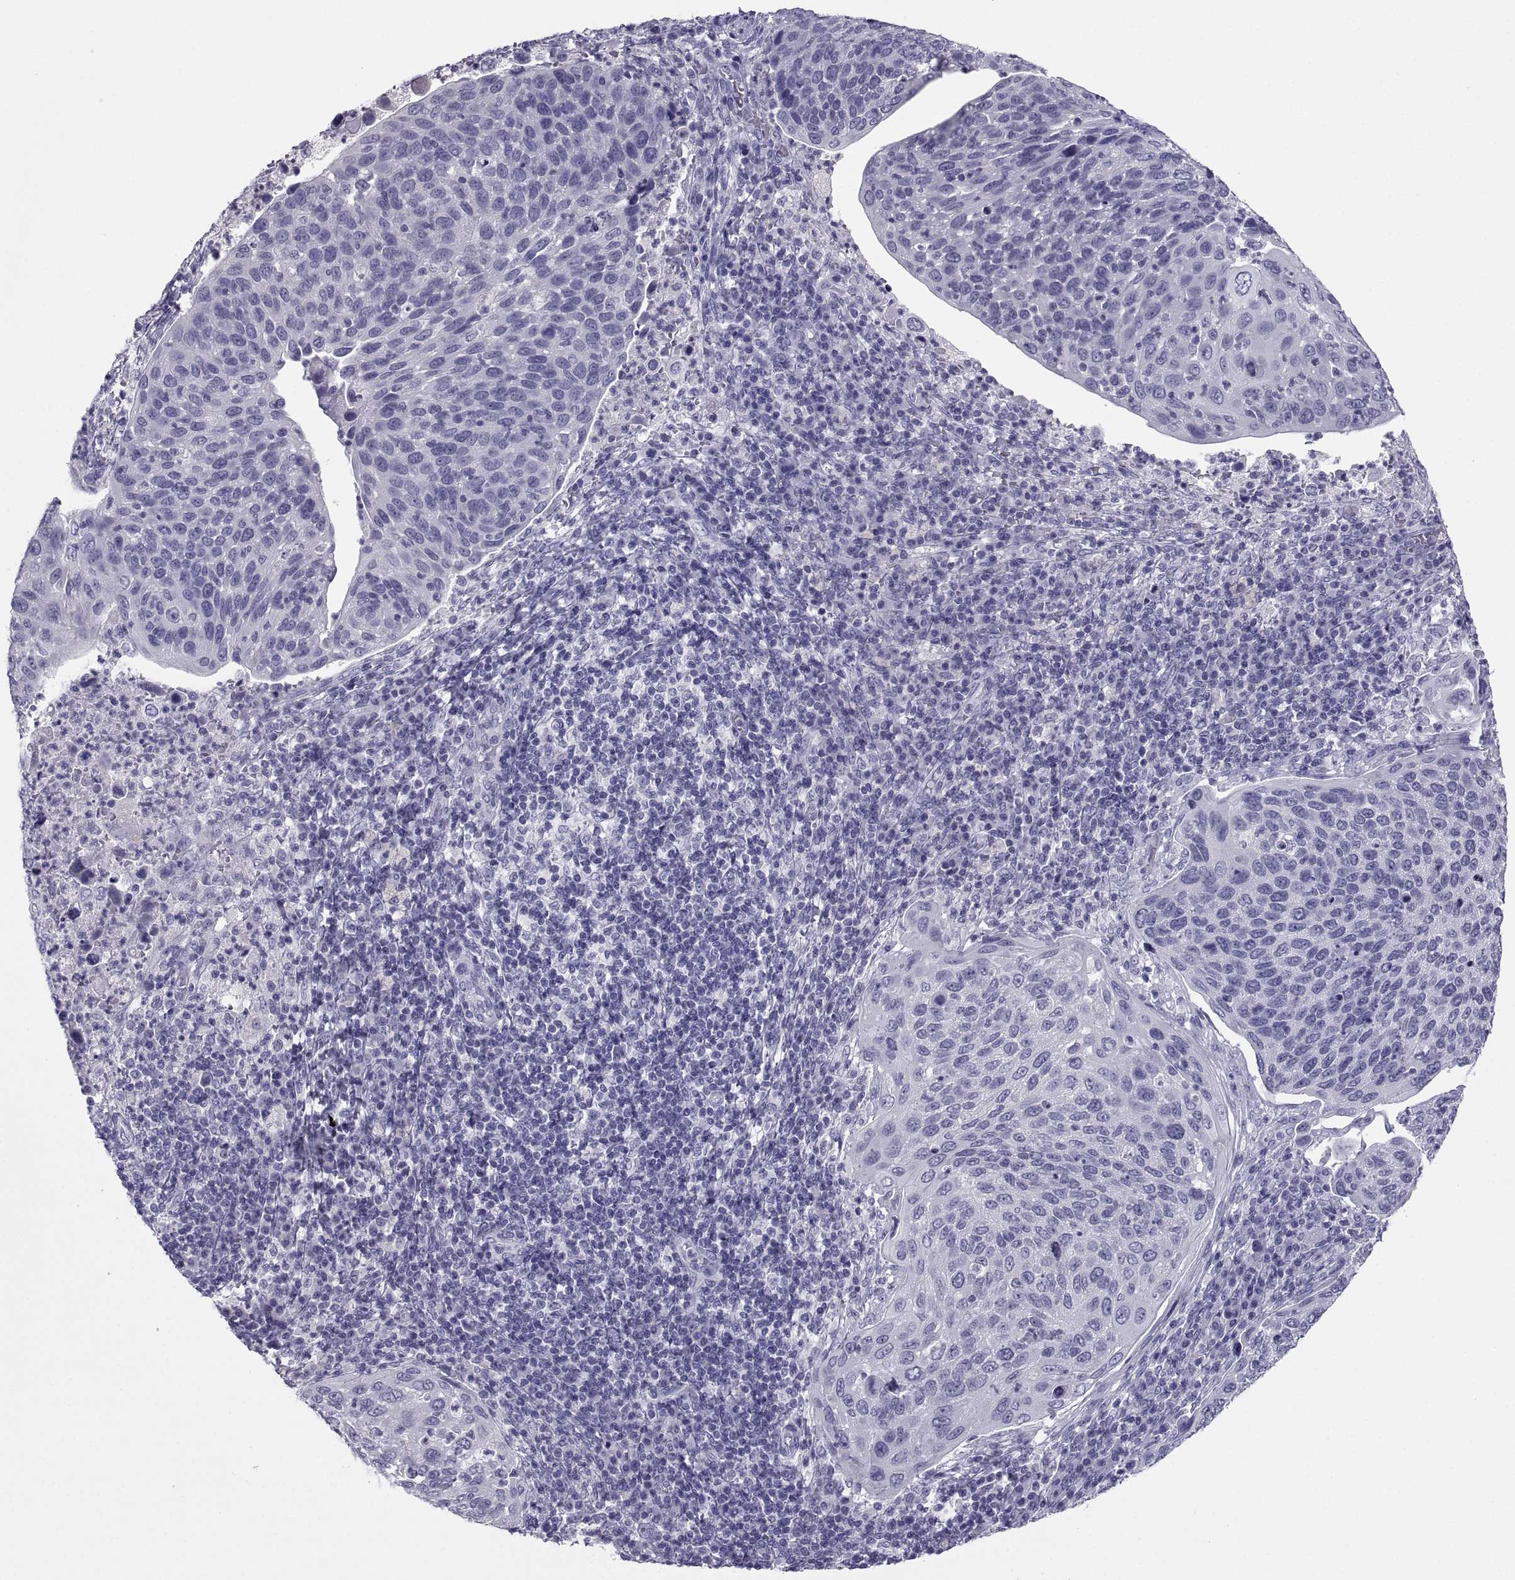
{"staining": {"intensity": "negative", "quantity": "none", "location": "none"}, "tissue": "cervical cancer", "cell_type": "Tumor cells", "image_type": "cancer", "snomed": [{"axis": "morphology", "description": "Squamous cell carcinoma, NOS"}, {"axis": "topography", "description": "Cervix"}], "caption": "Immunohistochemical staining of cervical cancer demonstrates no significant expression in tumor cells. Nuclei are stained in blue.", "gene": "PCSK1N", "patient": {"sex": "female", "age": 54}}